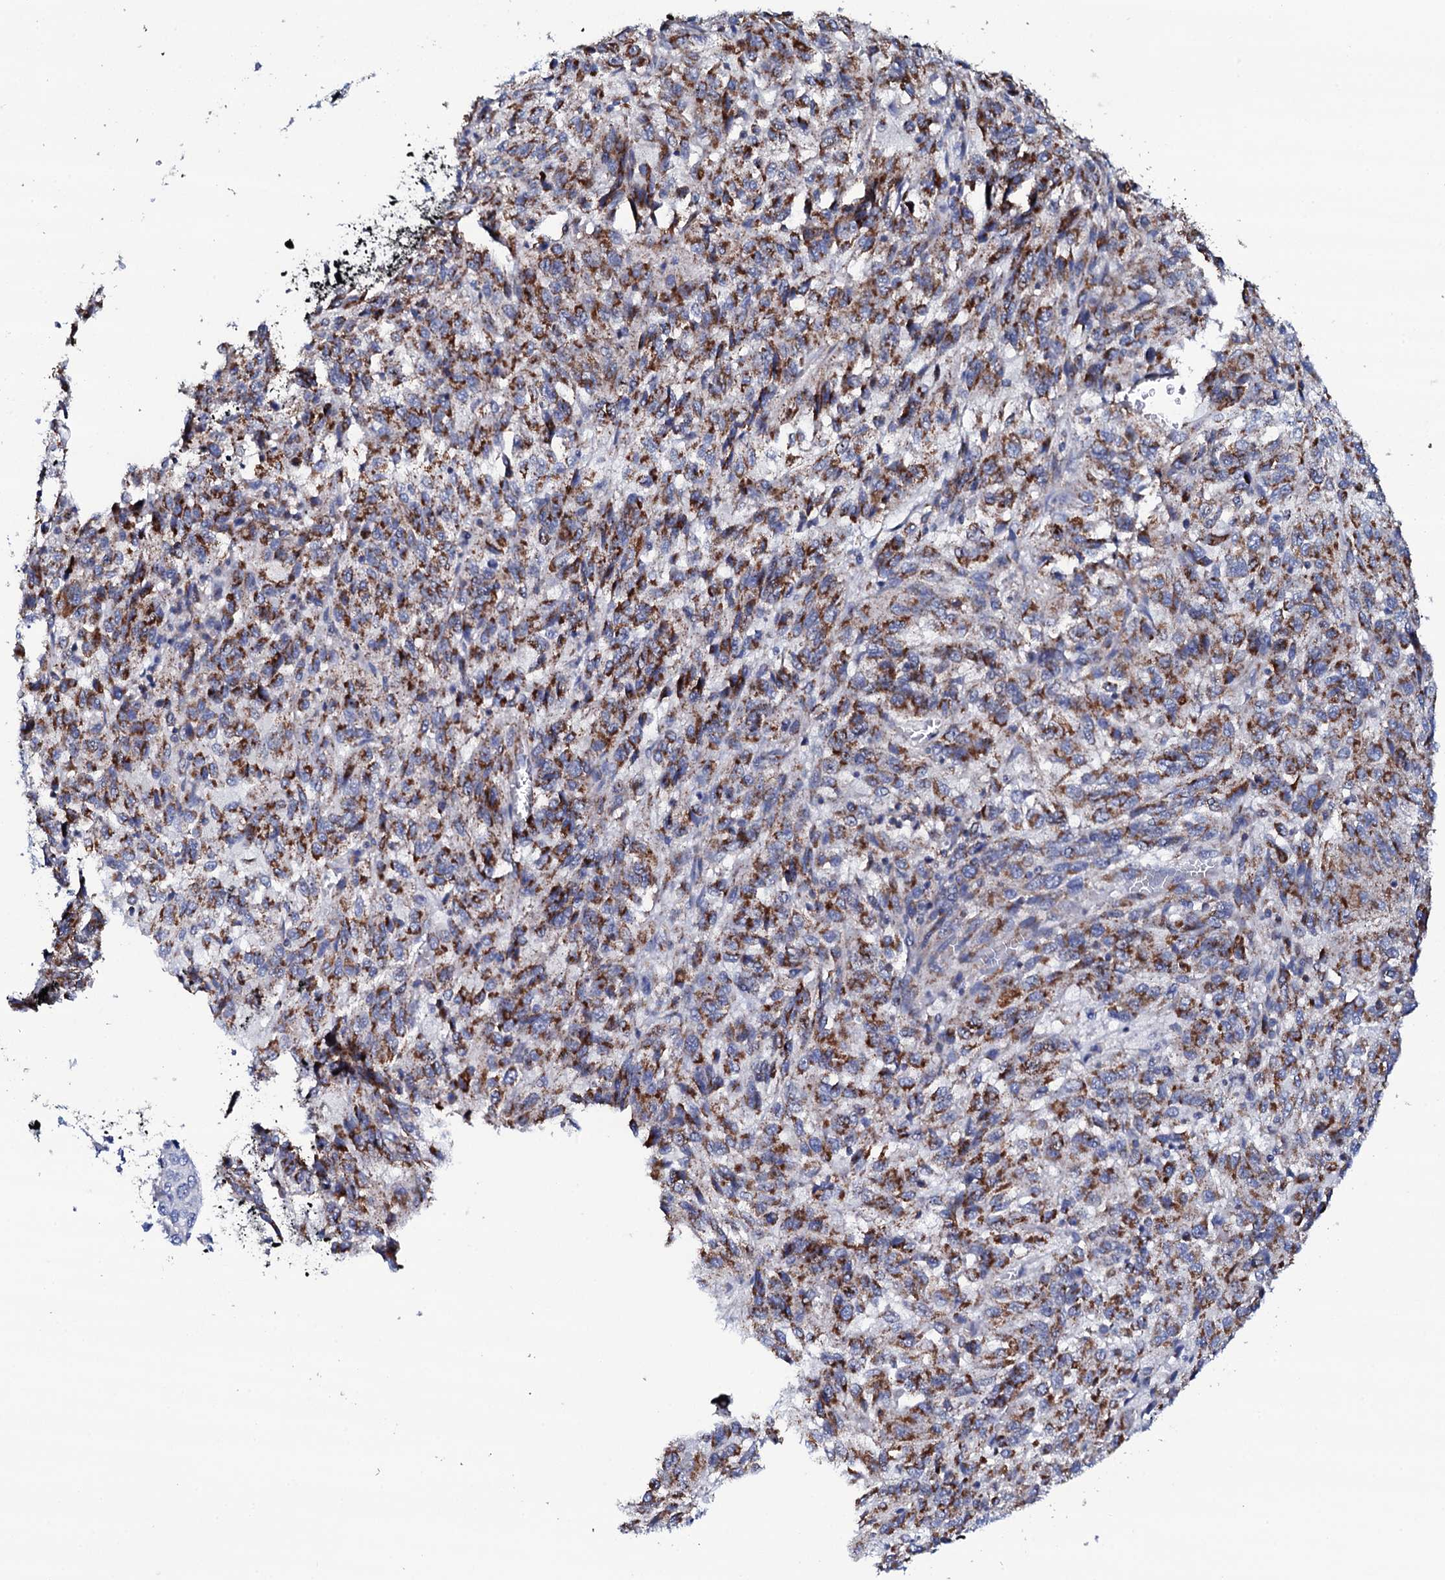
{"staining": {"intensity": "moderate", "quantity": "25%-75%", "location": "cytoplasmic/membranous"}, "tissue": "skin cancer", "cell_type": "Tumor cells", "image_type": "cancer", "snomed": [{"axis": "morphology", "description": "Squamous cell carcinoma, NOS"}, {"axis": "topography", "description": "Skin"}], "caption": "Moderate cytoplasmic/membranous positivity is identified in approximately 25%-75% of tumor cells in skin cancer (squamous cell carcinoma). Nuclei are stained in blue.", "gene": "TCAF2", "patient": {"sex": "male", "age": 71}}